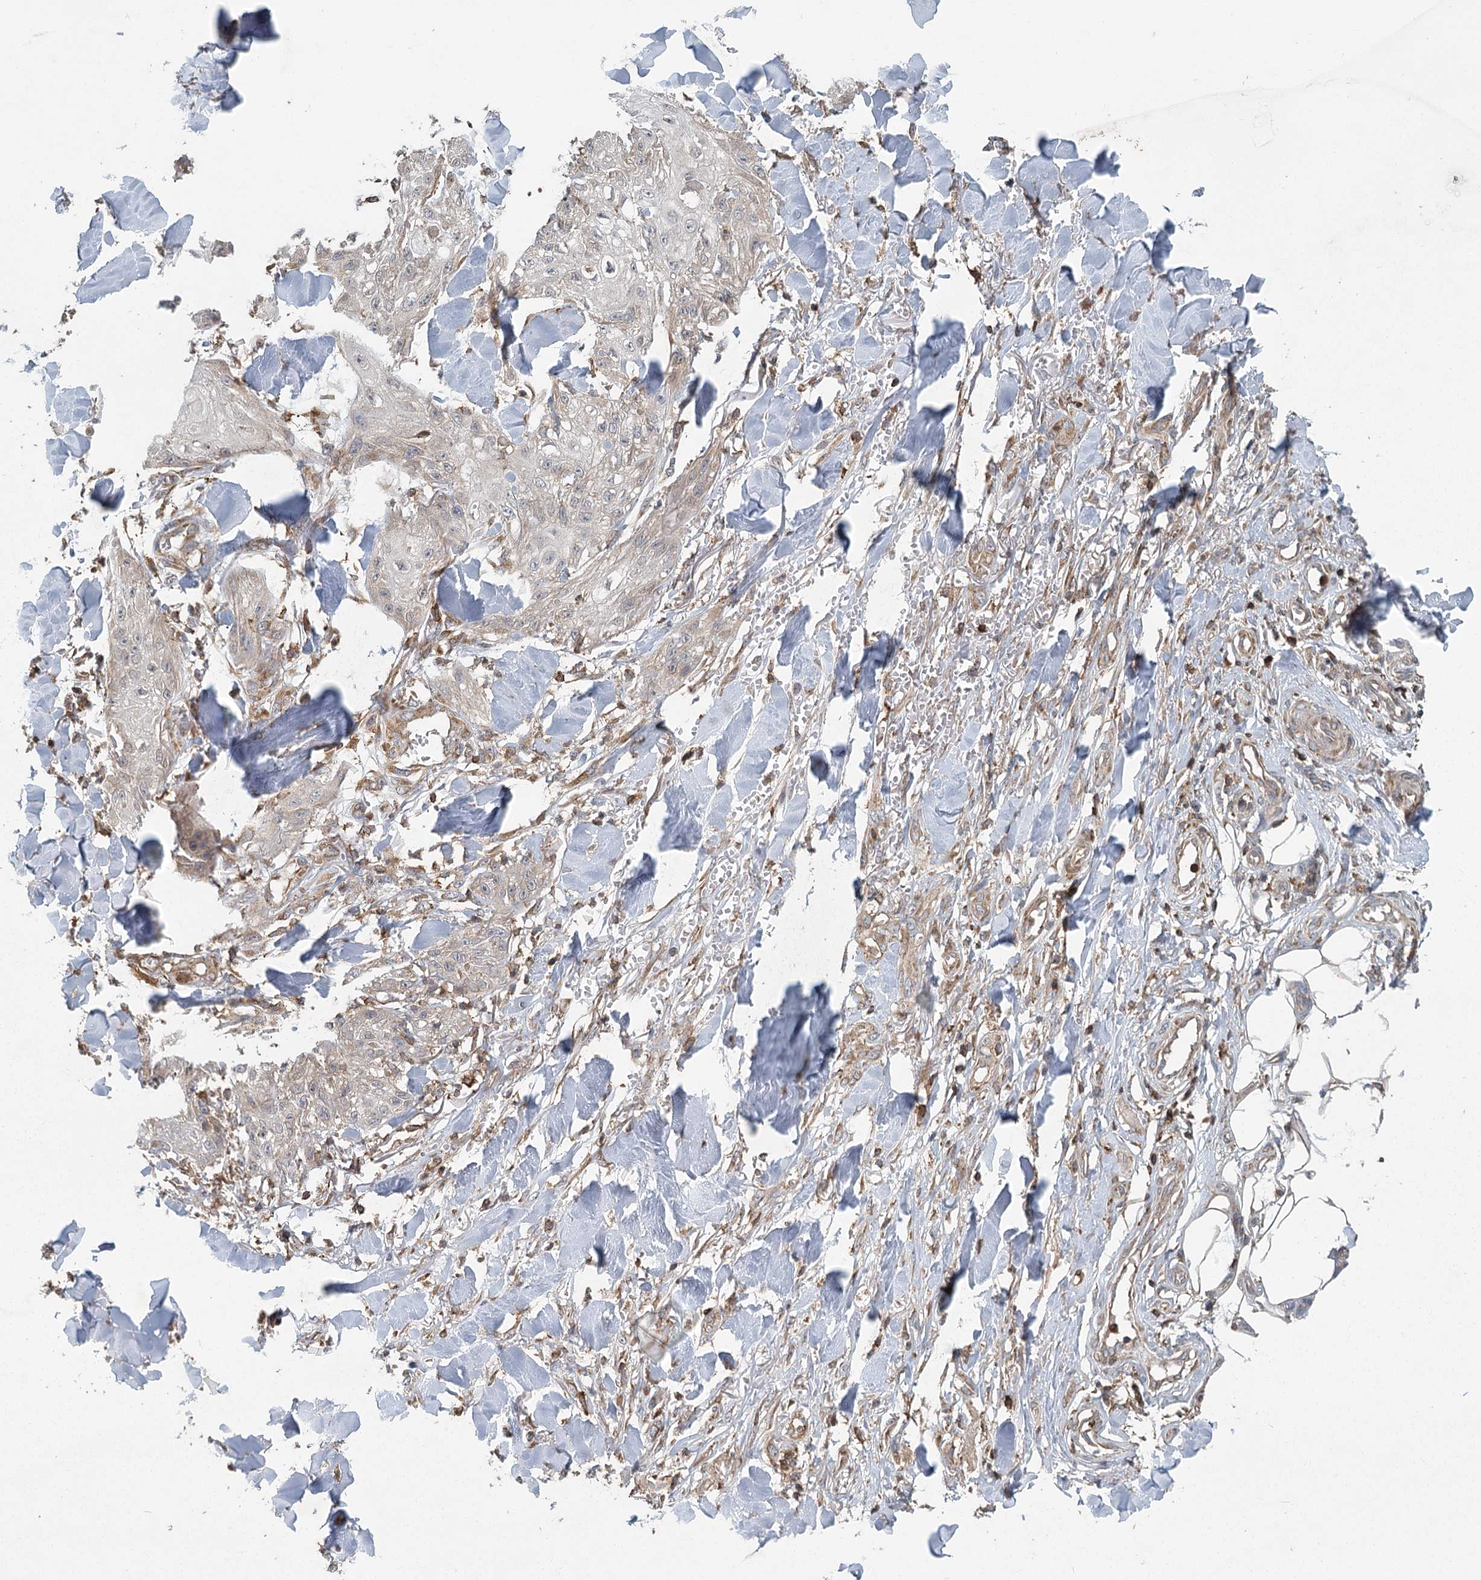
{"staining": {"intensity": "negative", "quantity": "none", "location": "none"}, "tissue": "skin cancer", "cell_type": "Tumor cells", "image_type": "cancer", "snomed": [{"axis": "morphology", "description": "Squamous cell carcinoma, NOS"}, {"axis": "topography", "description": "Skin"}], "caption": "Immunohistochemical staining of human skin cancer shows no significant positivity in tumor cells.", "gene": "PLEKHA7", "patient": {"sex": "male", "age": 74}}